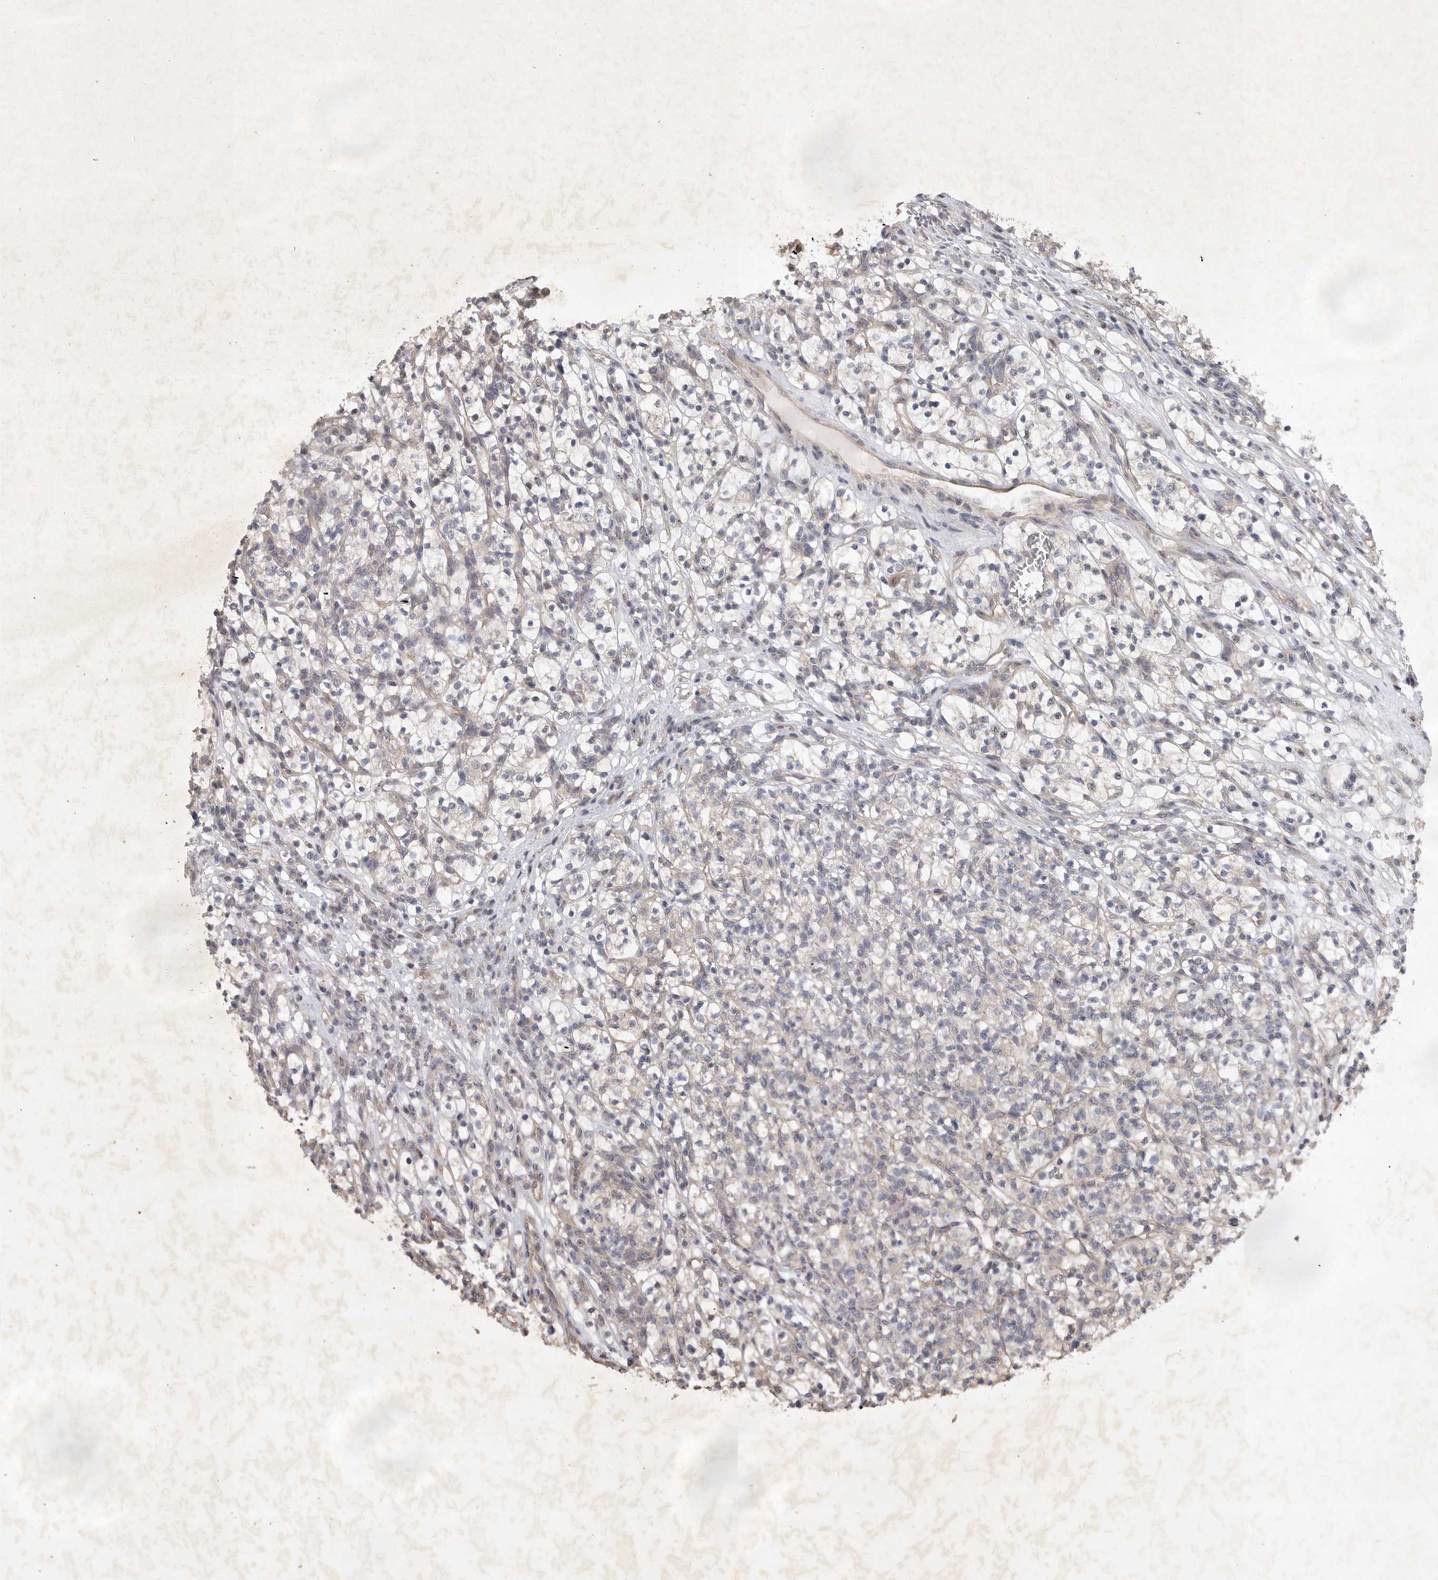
{"staining": {"intensity": "negative", "quantity": "none", "location": "none"}, "tissue": "renal cancer", "cell_type": "Tumor cells", "image_type": "cancer", "snomed": [{"axis": "morphology", "description": "Adenocarcinoma, NOS"}, {"axis": "topography", "description": "Kidney"}], "caption": "The image exhibits no significant positivity in tumor cells of renal cancer (adenocarcinoma).", "gene": "EDEM3", "patient": {"sex": "female", "age": 57}}